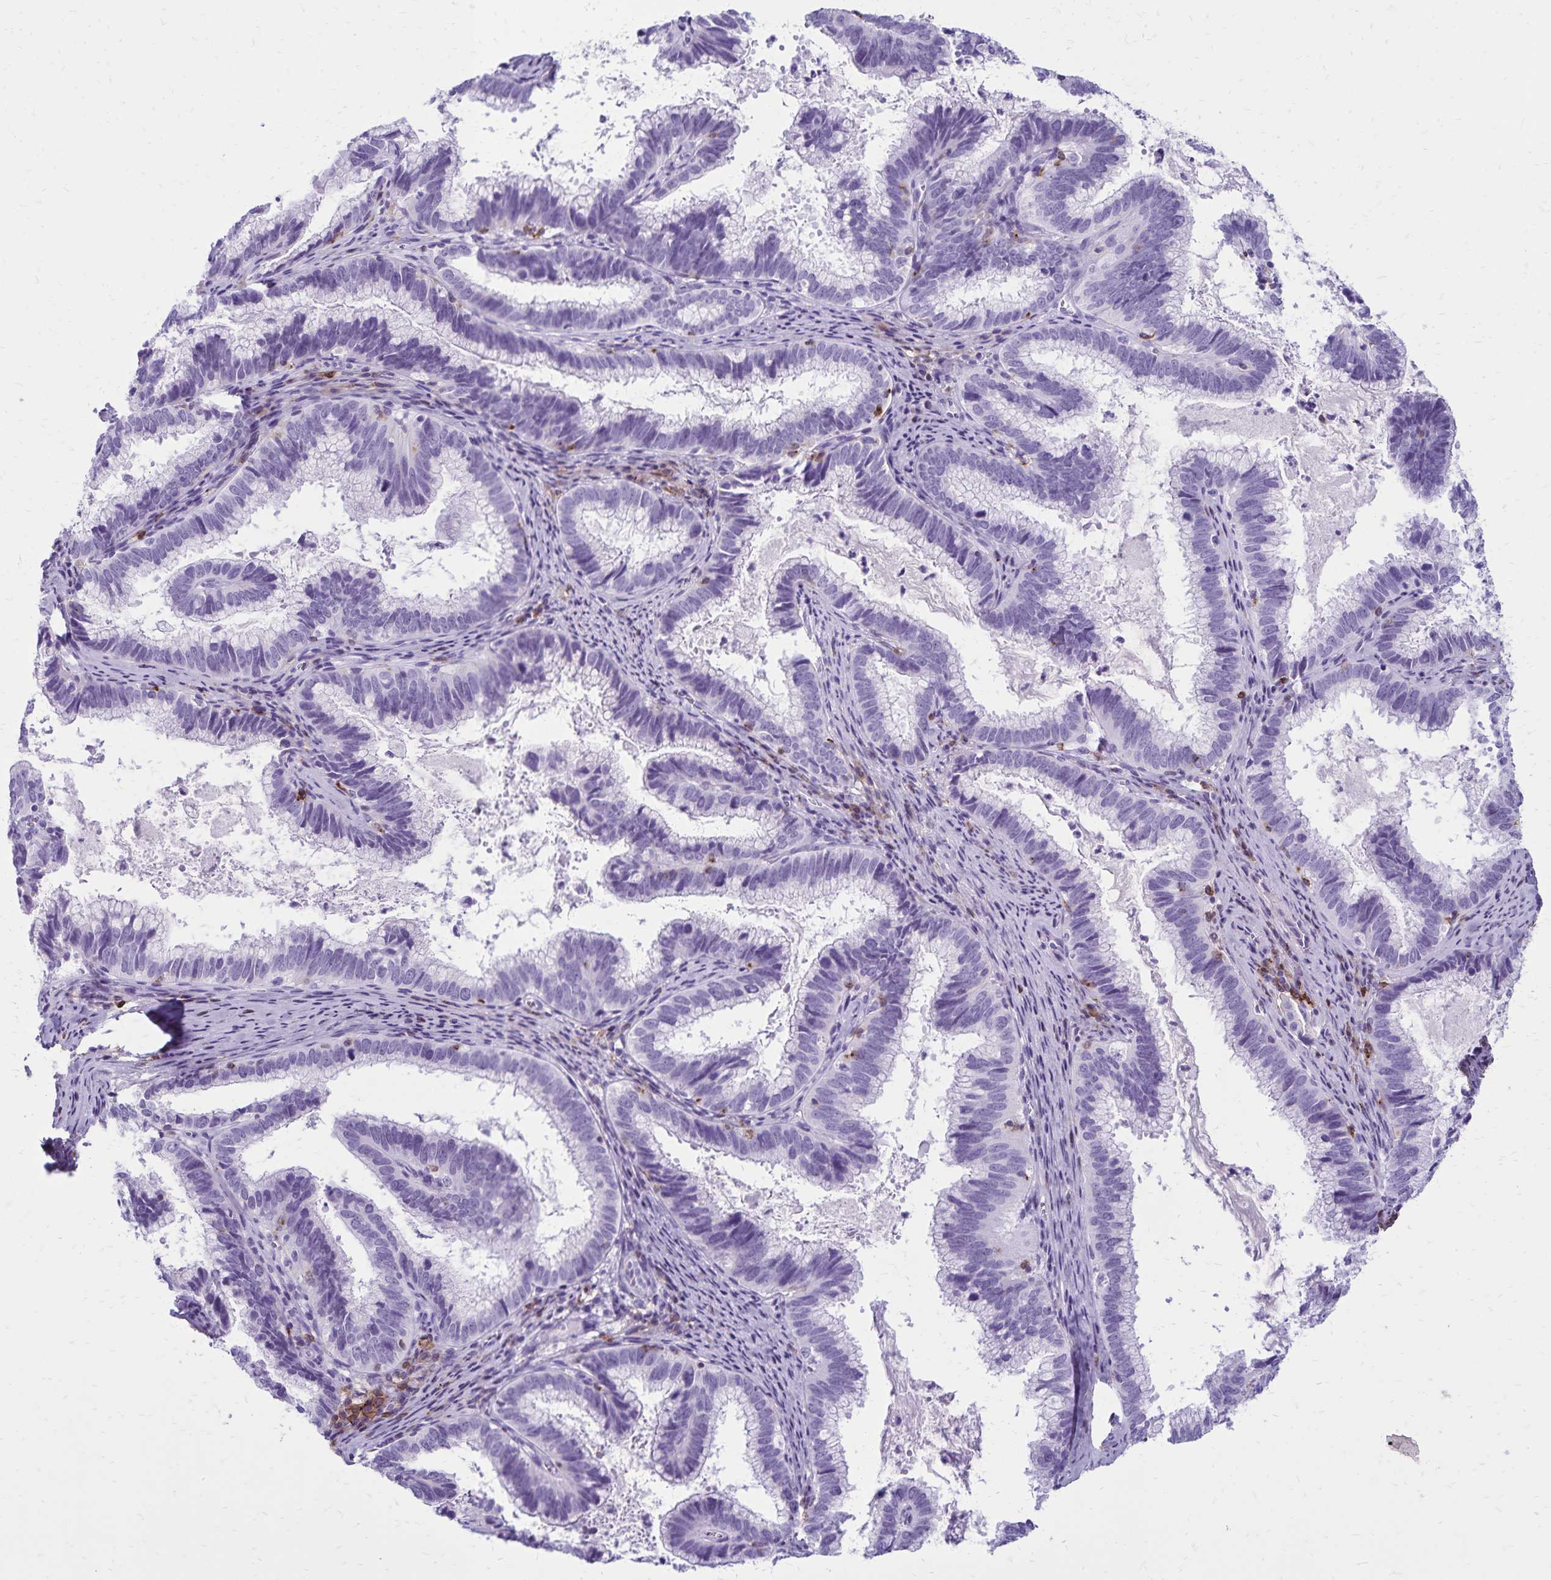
{"staining": {"intensity": "negative", "quantity": "none", "location": "none"}, "tissue": "cervical cancer", "cell_type": "Tumor cells", "image_type": "cancer", "snomed": [{"axis": "morphology", "description": "Adenocarcinoma, NOS"}, {"axis": "topography", "description": "Cervix"}], "caption": "Immunohistochemical staining of human cervical cancer shows no significant staining in tumor cells.", "gene": "CD27", "patient": {"sex": "female", "age": 61}}